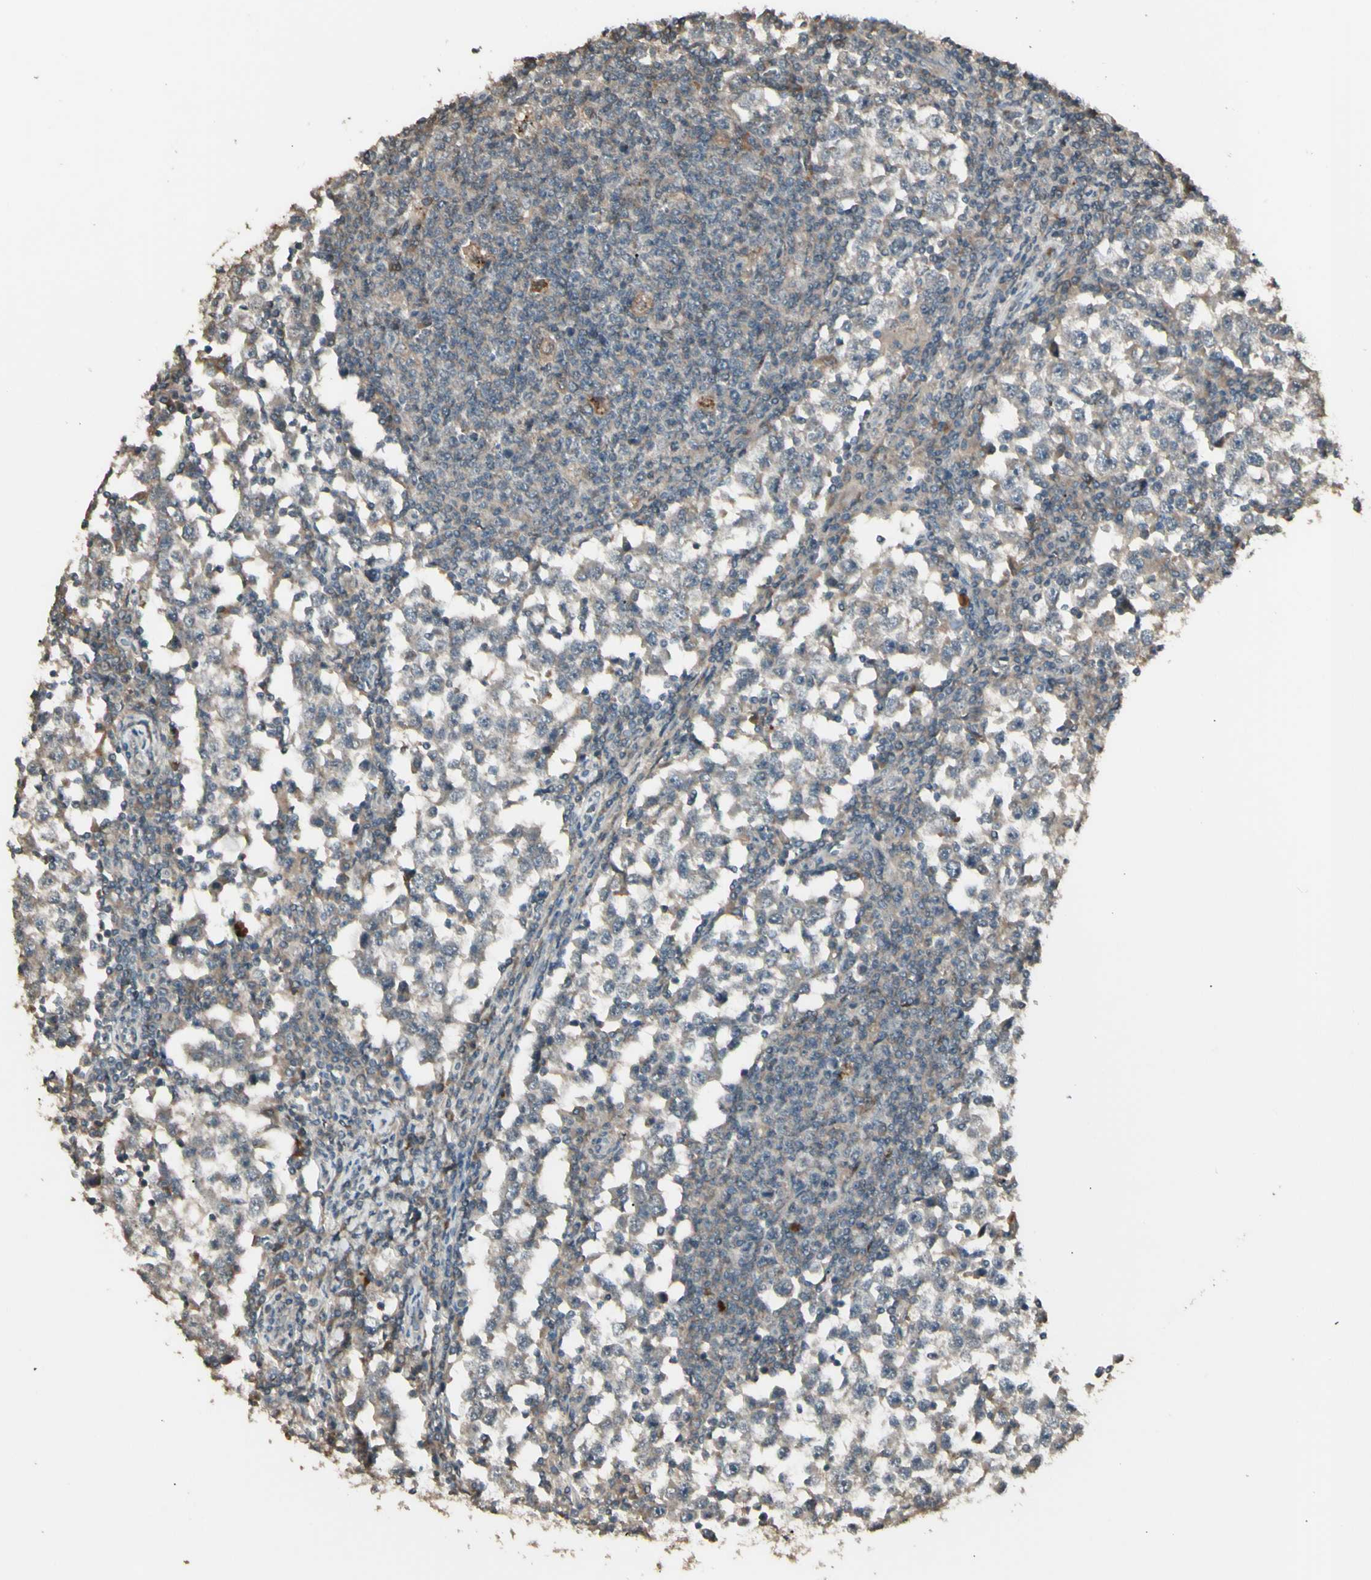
{"staining": {"intensity": "weak", "quantity": ">75%", "location": "cytoplasmic/membranous"}, "tissue": "testis cancer", "cell_type": "Tumor cells", "image_type": "cancer", "snomed": [{"axis": "morphology", "description": "Seminoma, NOS"}, {"axis": "topography", "description": "Testis"}], "caption": "Immunohistochemistry histopathology image of neoplastic tissue: human testis cancer (seminoma) stained using immunohistochemistry reveals low levels of weak protein expression localized specifically in the cytoplasmic/membranous of tumor cells, appearing as a cytoplasmic/membranous brown color.", "gene": "GNAS", "patient": {"sex": "male", "age": 65}}